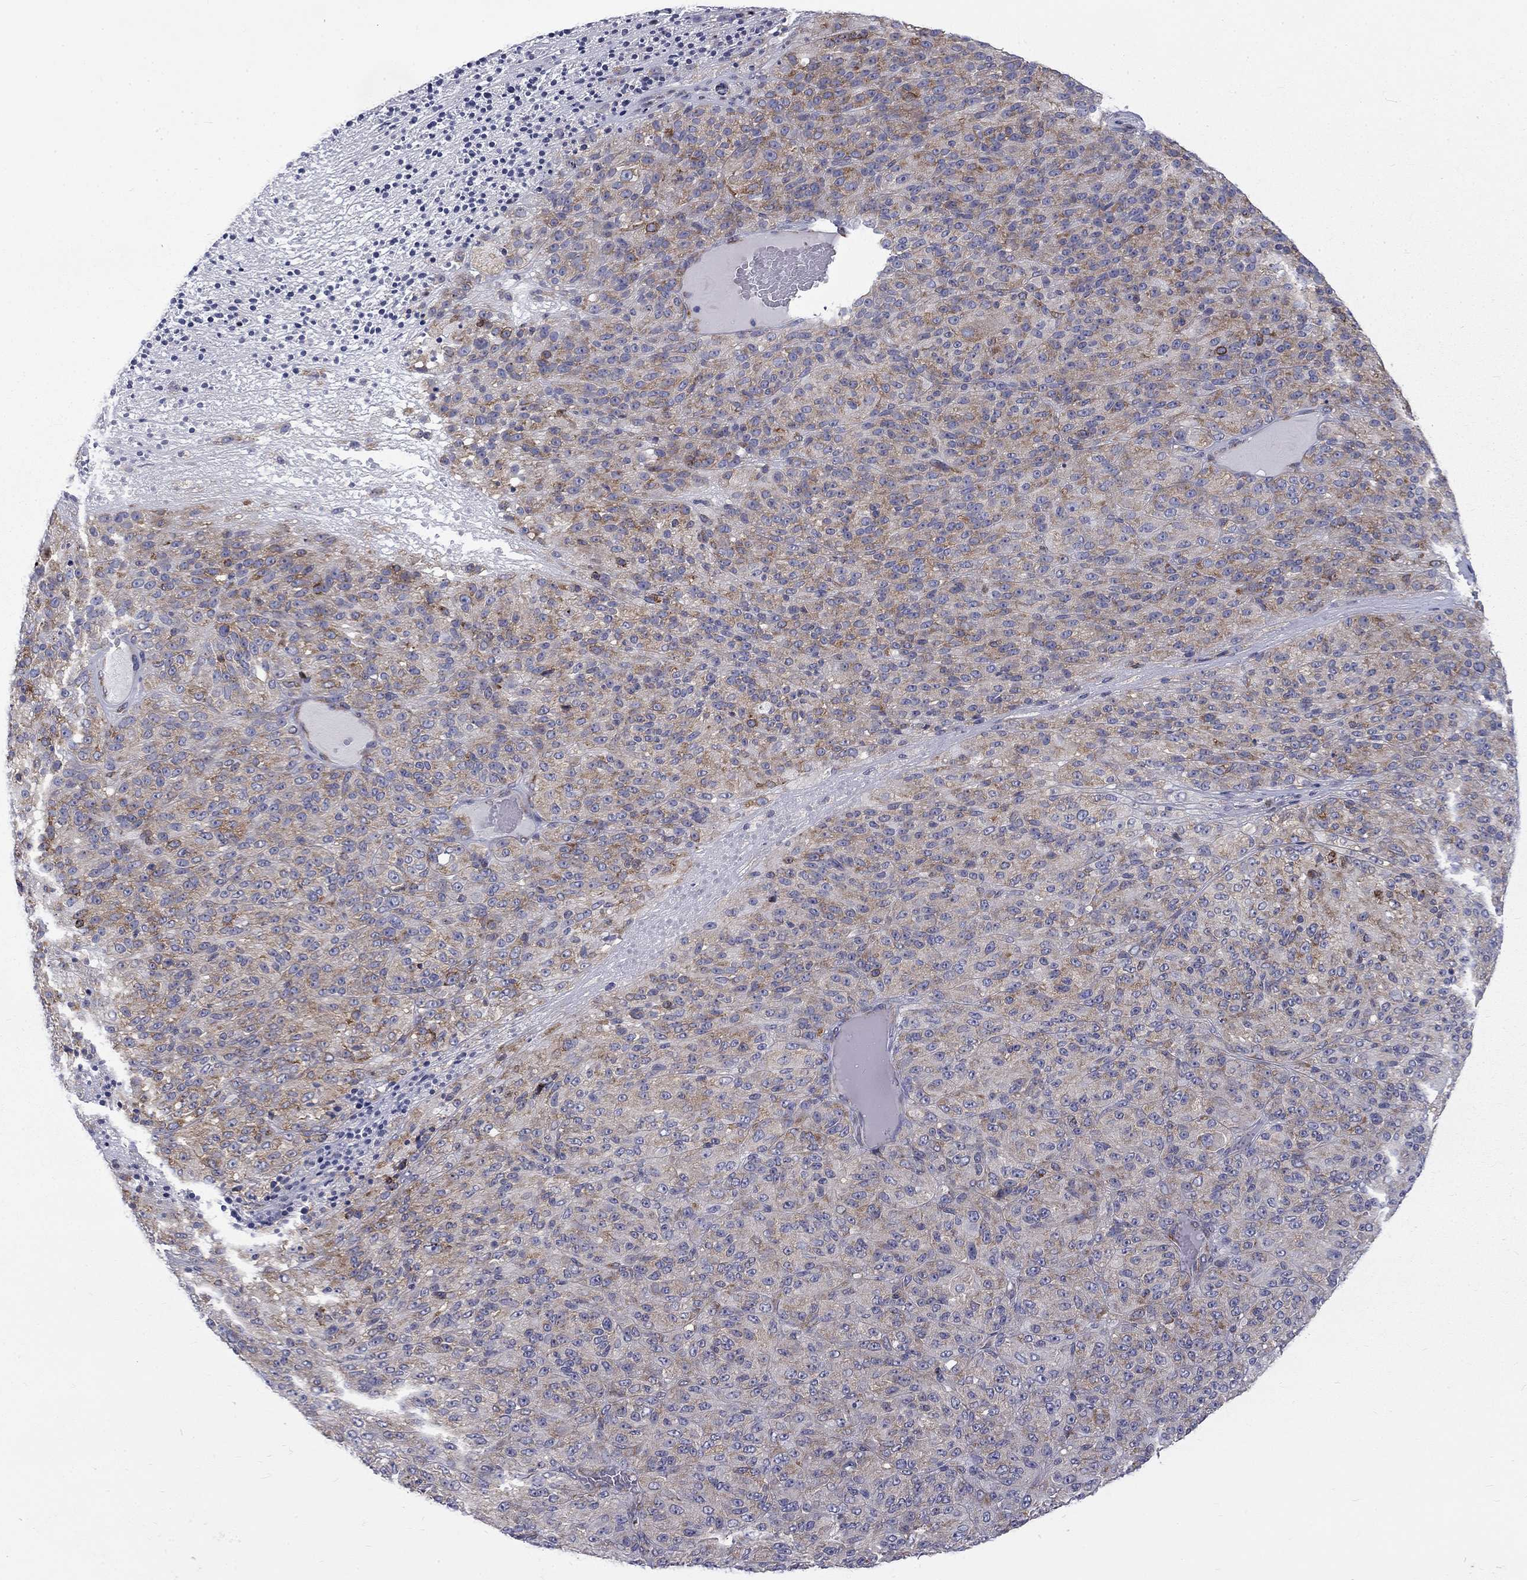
{"staining": {"intensity": "moderate", "quantity": "25%-75%", "location": "cytoplasmic/membranous"}, "tissue": "melanoma", "cell_type": "Tumor cells", "image_type": "cancer", "snomed": [{"axis": "morphology", "description": "Malignant melanoma, Metastatic site"}, {"axis": "topography", "description": "Brain"}], "caption": "Malignant melanoma (metastatic site) stained with DAB immunohistochemistry (IHC) displays medium levels of moderate cytoplasmic/membranous staining in about 25%-75% of tumor cells.", "gene": "PABPC4", "patient": {"sex": "female", "age": 56}}